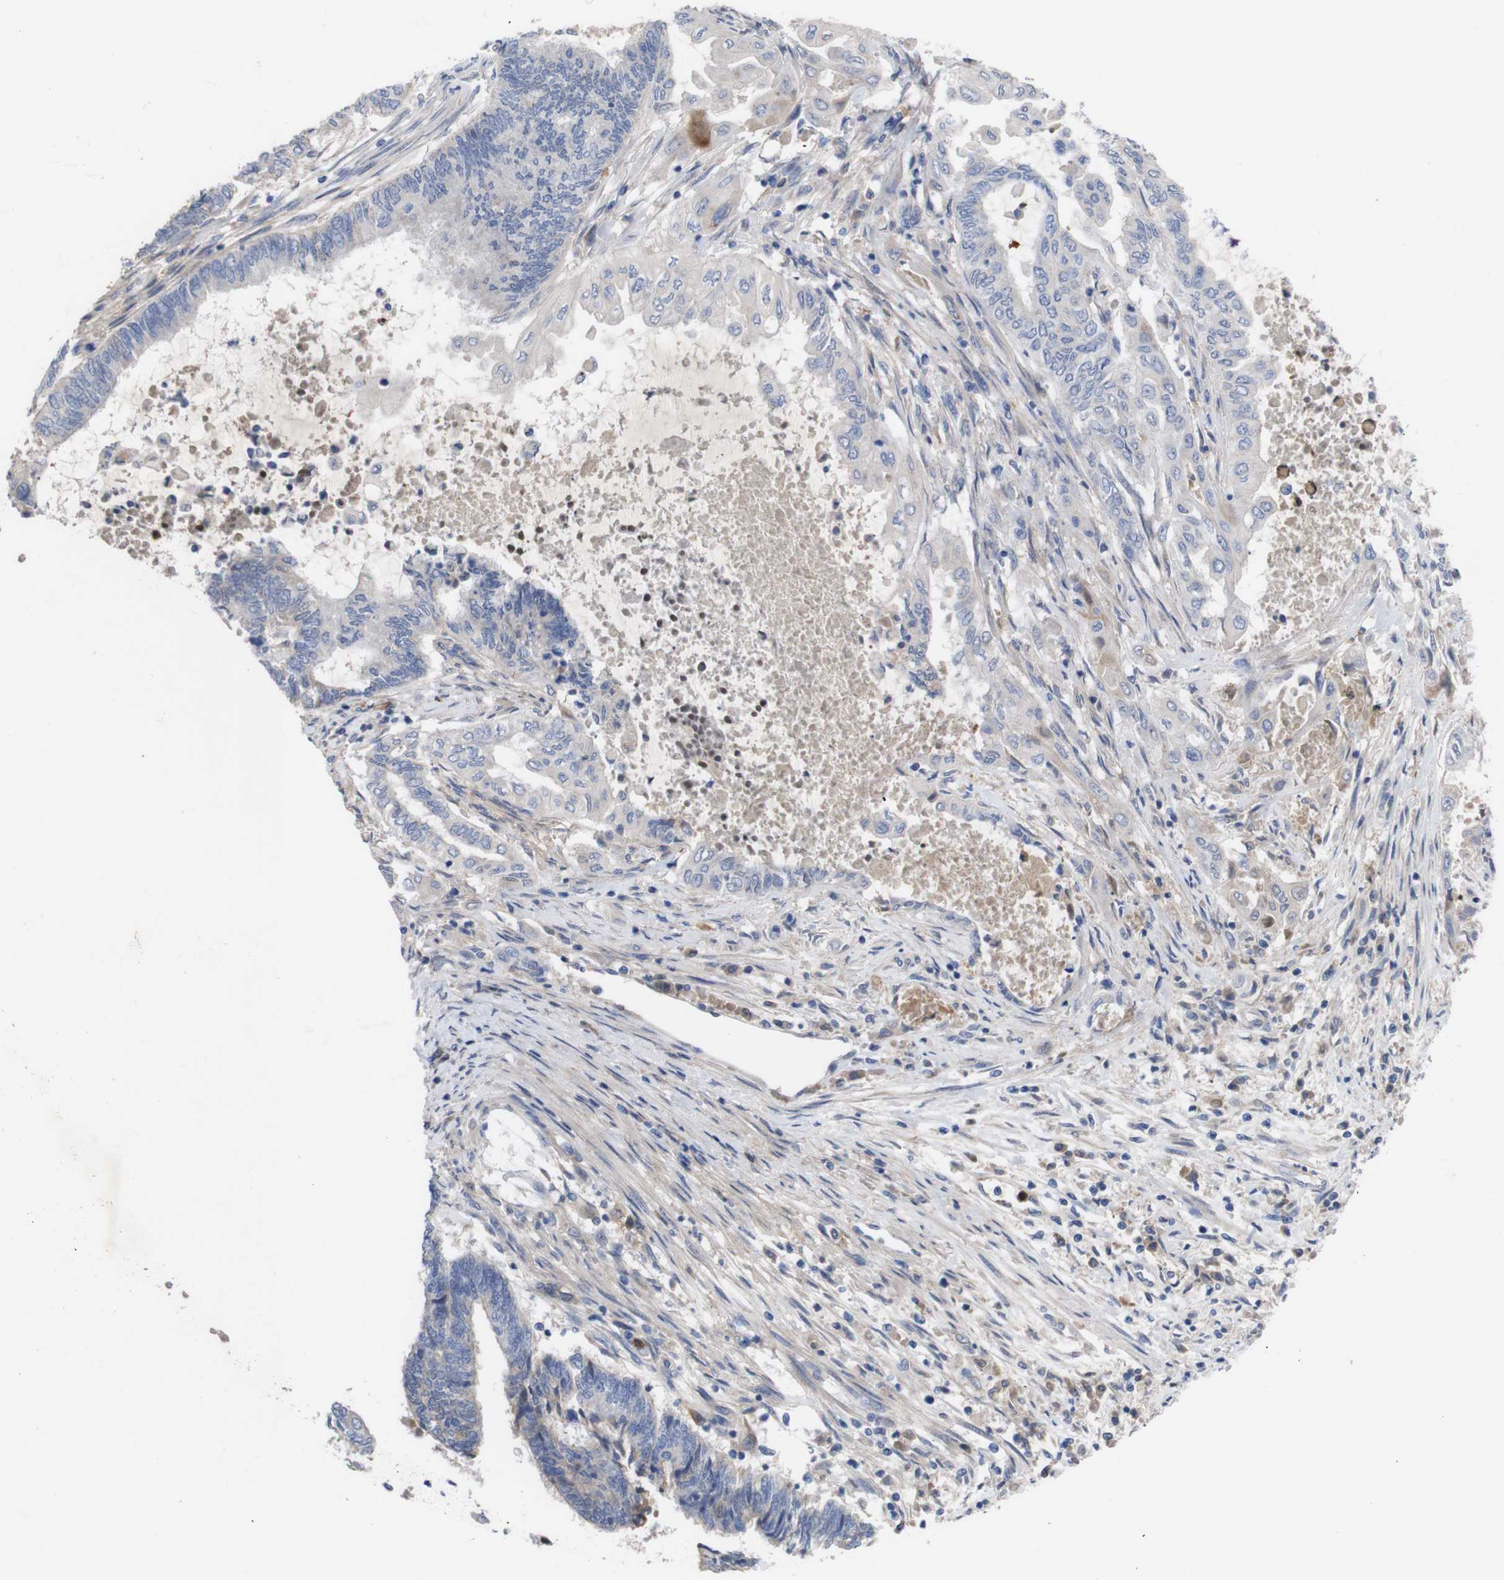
{"staining": {"intensity": "negative", "quantity": "none", "location": "none"}, "tissue": "endometrial cancer", "cell_type": "Tumor cells", "image_type": "cancer", "snomed": [{"axis": "morphology", "description": "Adenocarcinoma, NOS"}, {"axis": "topography", "description": "Uterus"}, {"axis": "topography", "description": "Endometrium"}], "caption": "Tumor cells are negative for brown protein staining in endometrial cancer.", "gene": "C5AR1", "patient": {"sex": "female", "age": 70}}